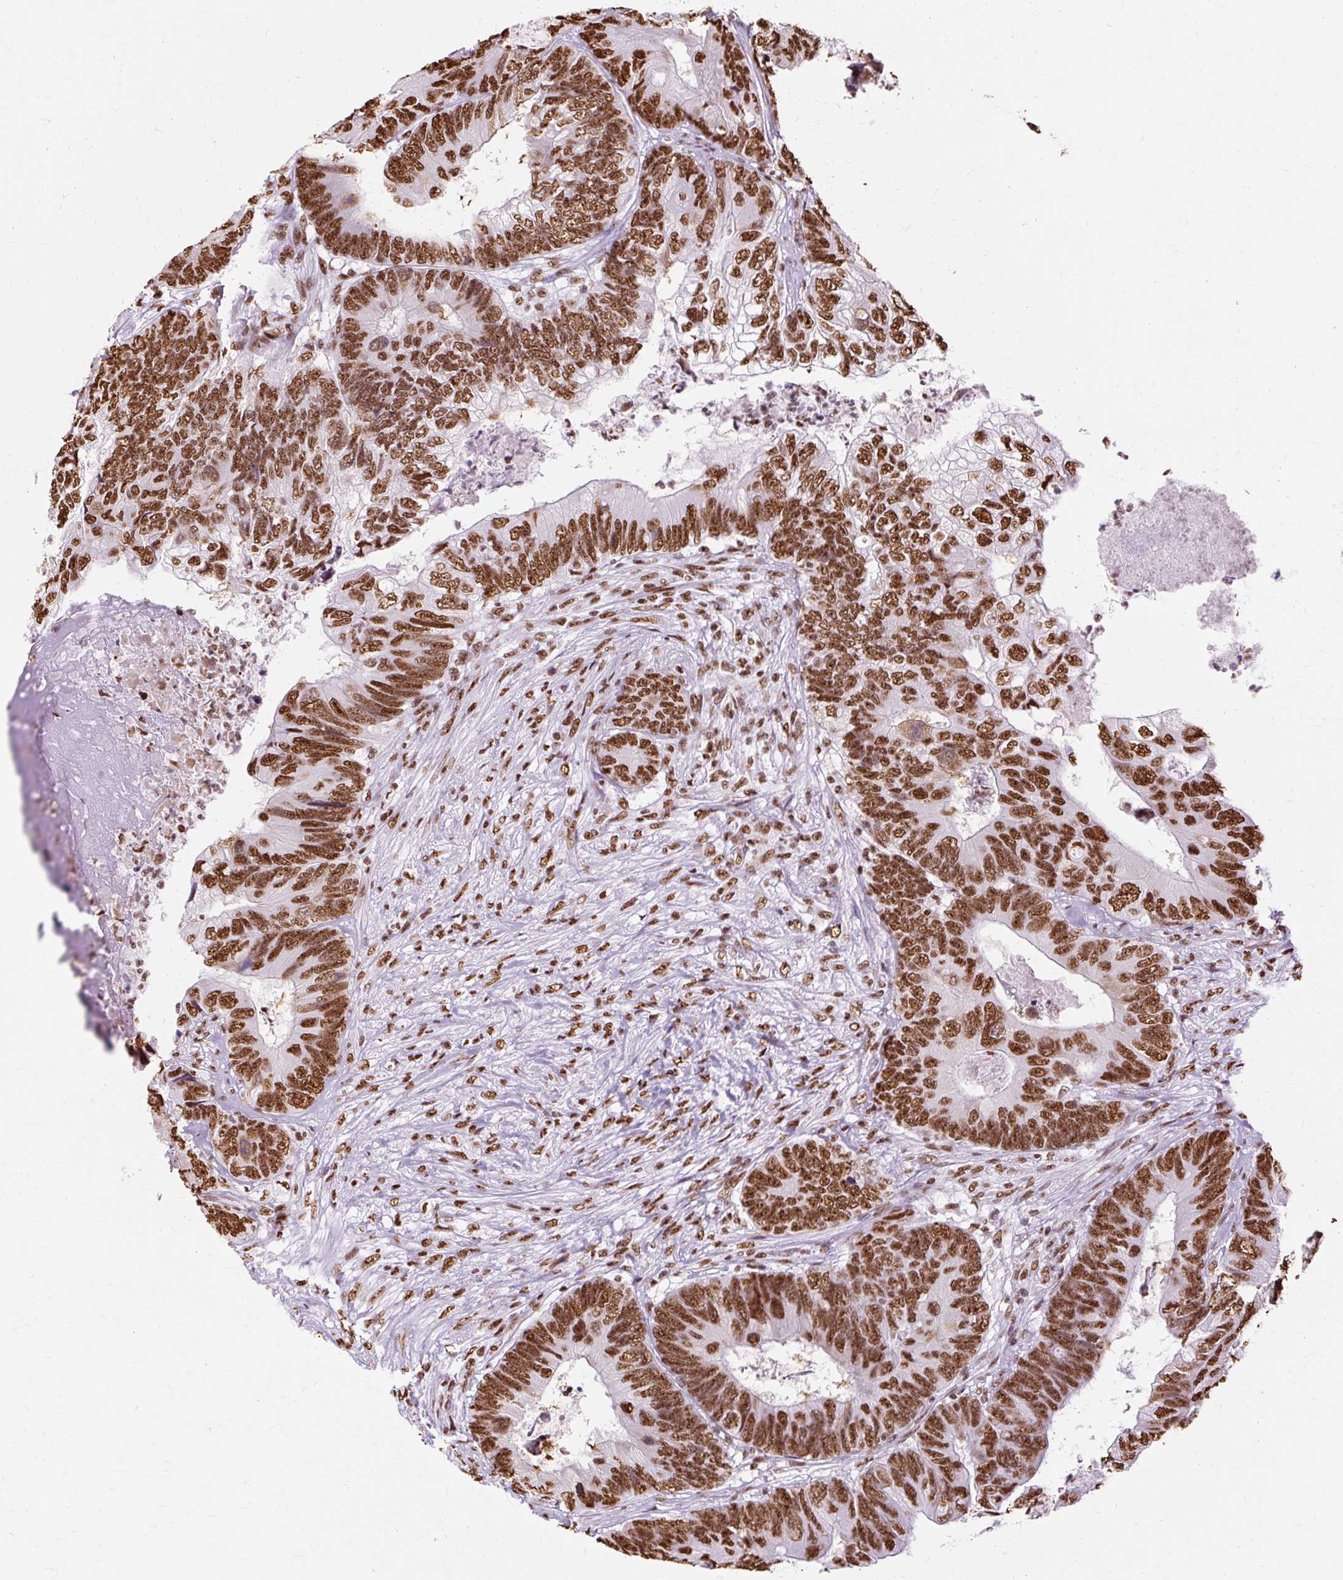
{"staining": {"intensity": "strong", "quantity": ">75%", "location": "nuclear"}, "tissue": "colorectal cancer", "cell_type": "Tumor cells", "image_type": "cancer", "snomed": [{"axis": "morphology", "description": "Adenocarcinoma, NOS"}, {"axis": "topography", "description": "Colon"}], "caption": "A brown stain highlights strong nuclear staining of a protein in colorectal cancer tumor cells.", "gene": "XRCC6", "patient": {"sex": "female", "age": 67}}